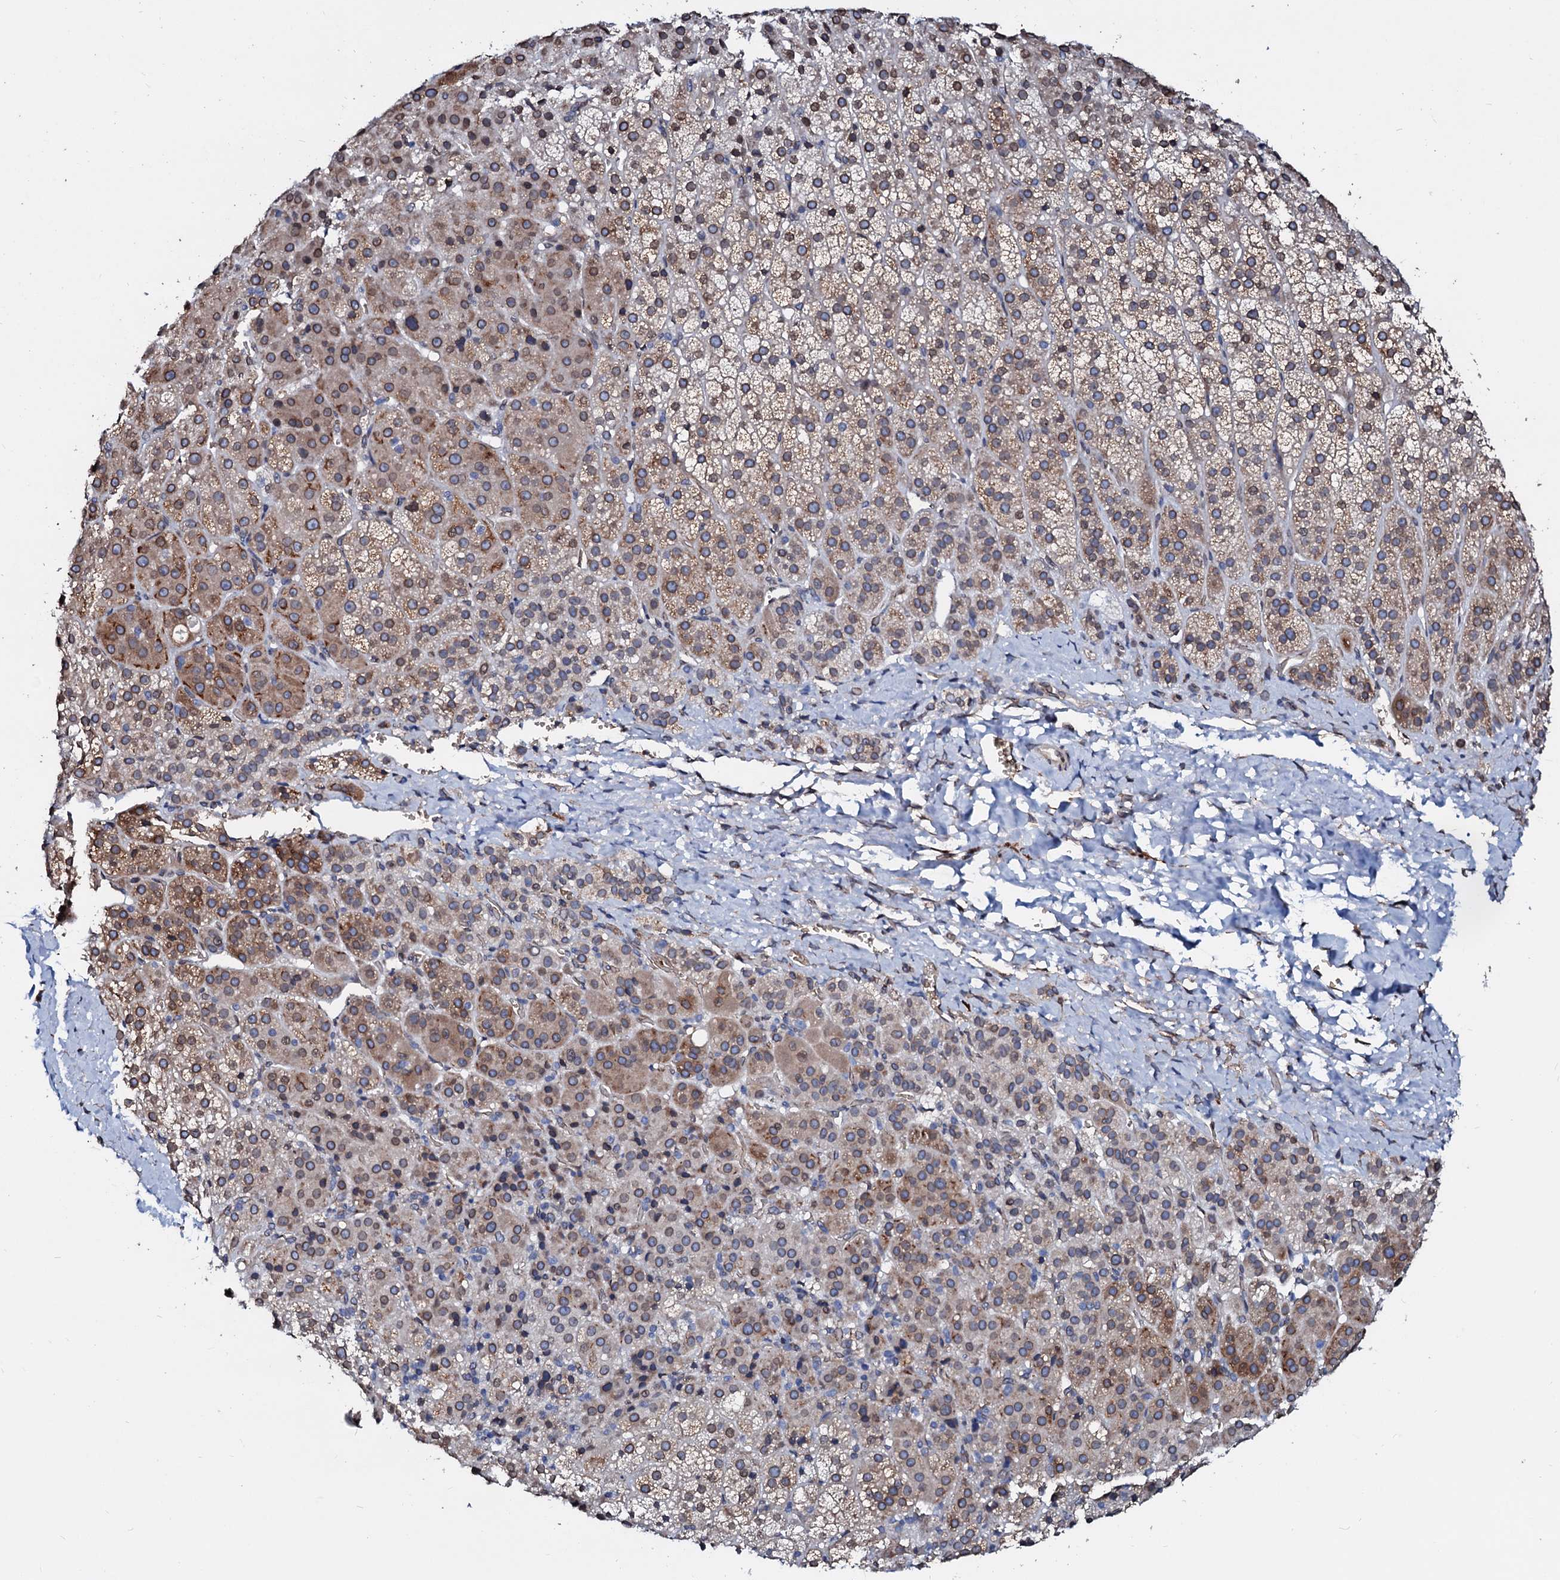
{"staining": {"intensity": "moderate", "quantity": ">75%", "location": "cytoplasmic/membranous,nuclear"}, "tissue": "adrenal gland", "cell_type": "Glandular cells", "image_type": "normal", "snomed": [{"axis": "morphology", "description": "Normal tissue, NOS"}, {"axis": "topography", "description": "Adrenal gland"}], "caption": "Adrenal gland stained for a protein exhibits moderate cytoplasmic/membranous,nuclear positivity in glandular cells. (DAB (3,3'-diaminobenzidine) IHC with brightfield microscopy, high magnification).", "gene": "NRP2", "patient": {"sex": "female", "age": 57}}